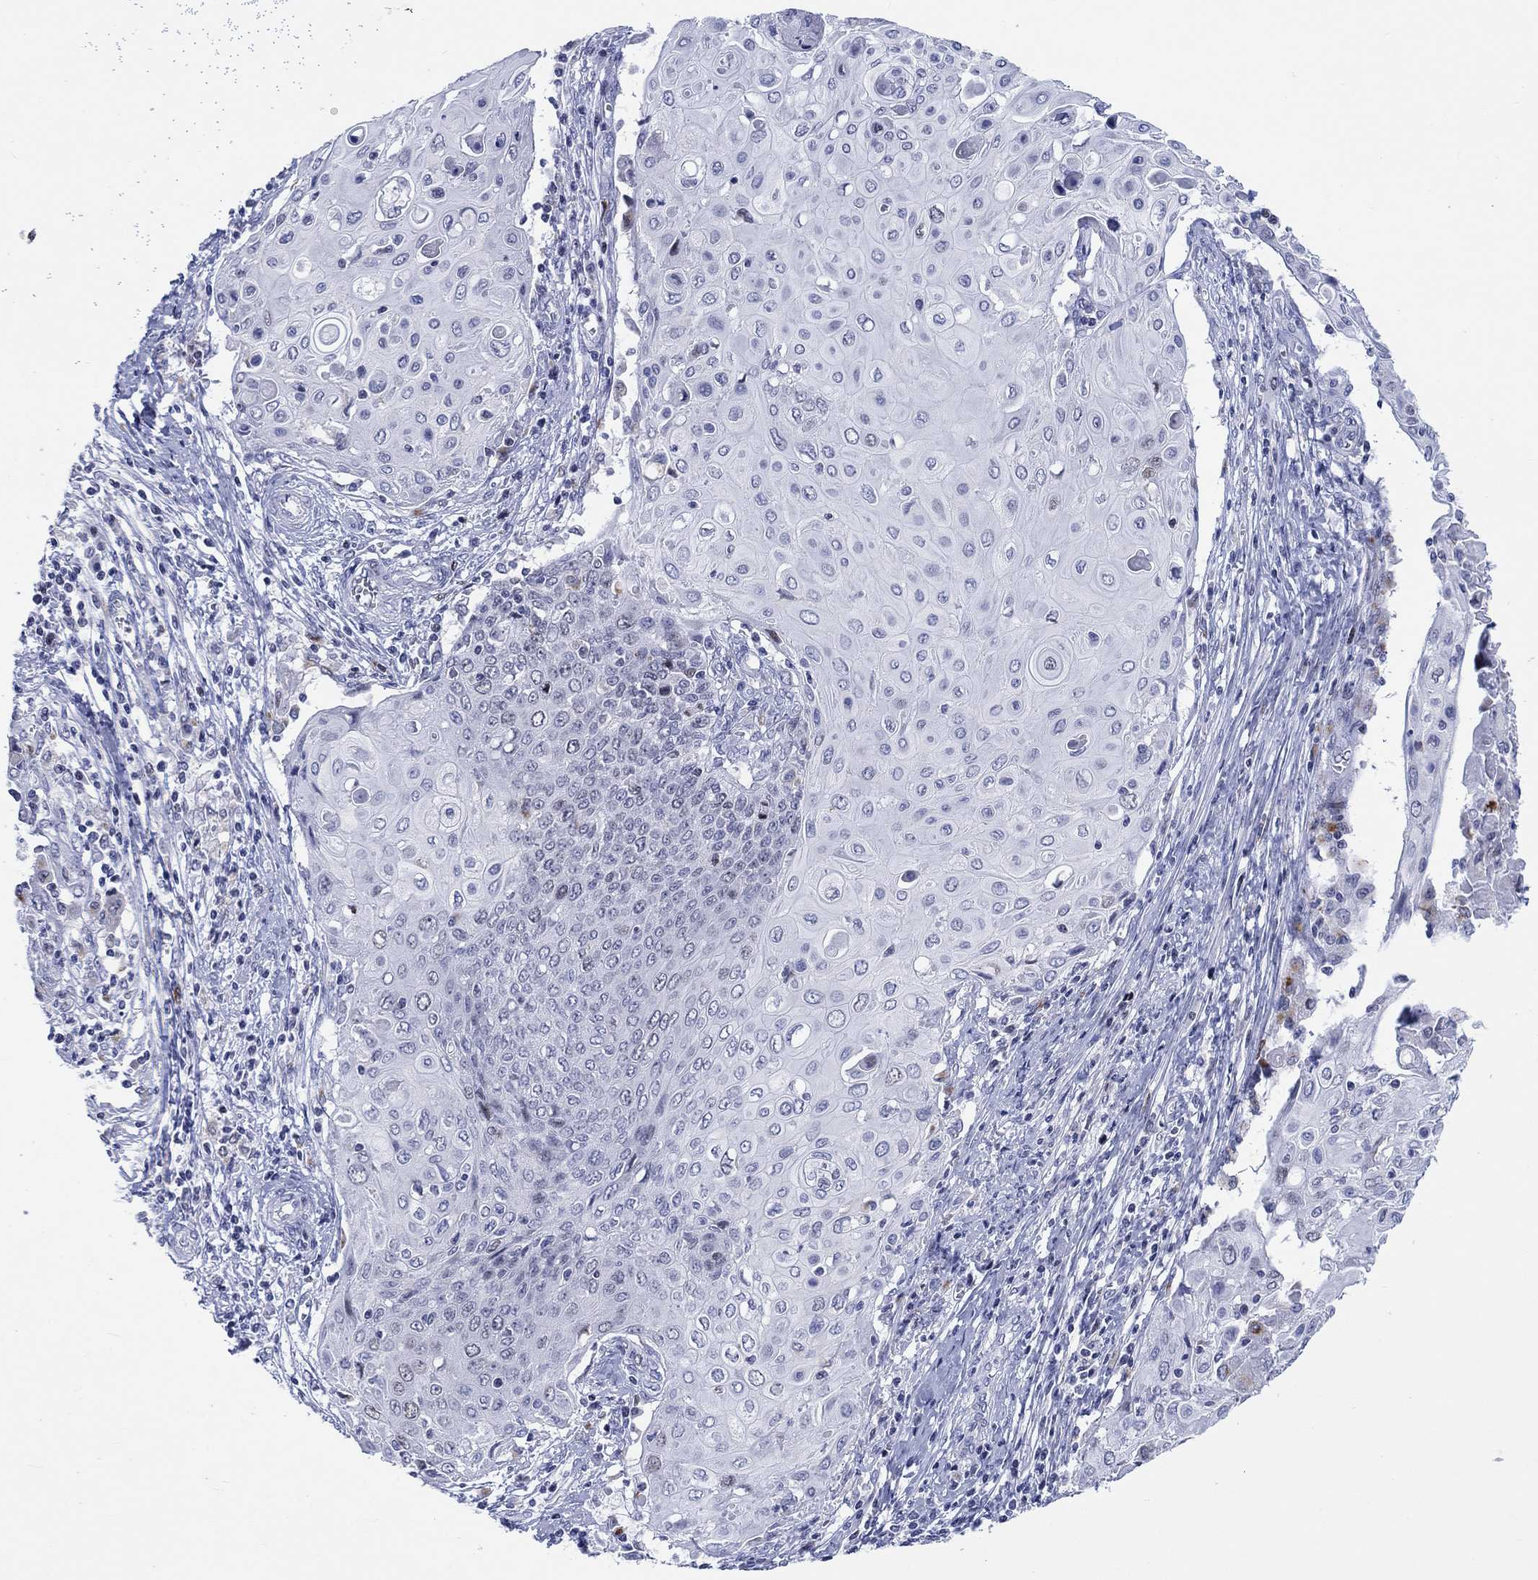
{"staining": {"intensity": "negative", "quantity": "none", "location": "none"}, "tissue": "cervical cancer", "cell_type": "Tumor cells", "image_type": "cancer", "snomed": [{"axis": "morphology", "description": "Squamous cell carcinoma, NOS"}, {"axis": "topography", "description": "Cervix"}], "caption": "Micrograph shows no protein staining in tumor cells of cervical squamous cell carcinoma tissue. The staining was performed using DAB to visualize the protein expression in brown, while the nuclei were stained in blue with hematoxylin (Magnification: 20x).", "gene": "CDCA2", "patient": {"sex": "female", "age": 39}}